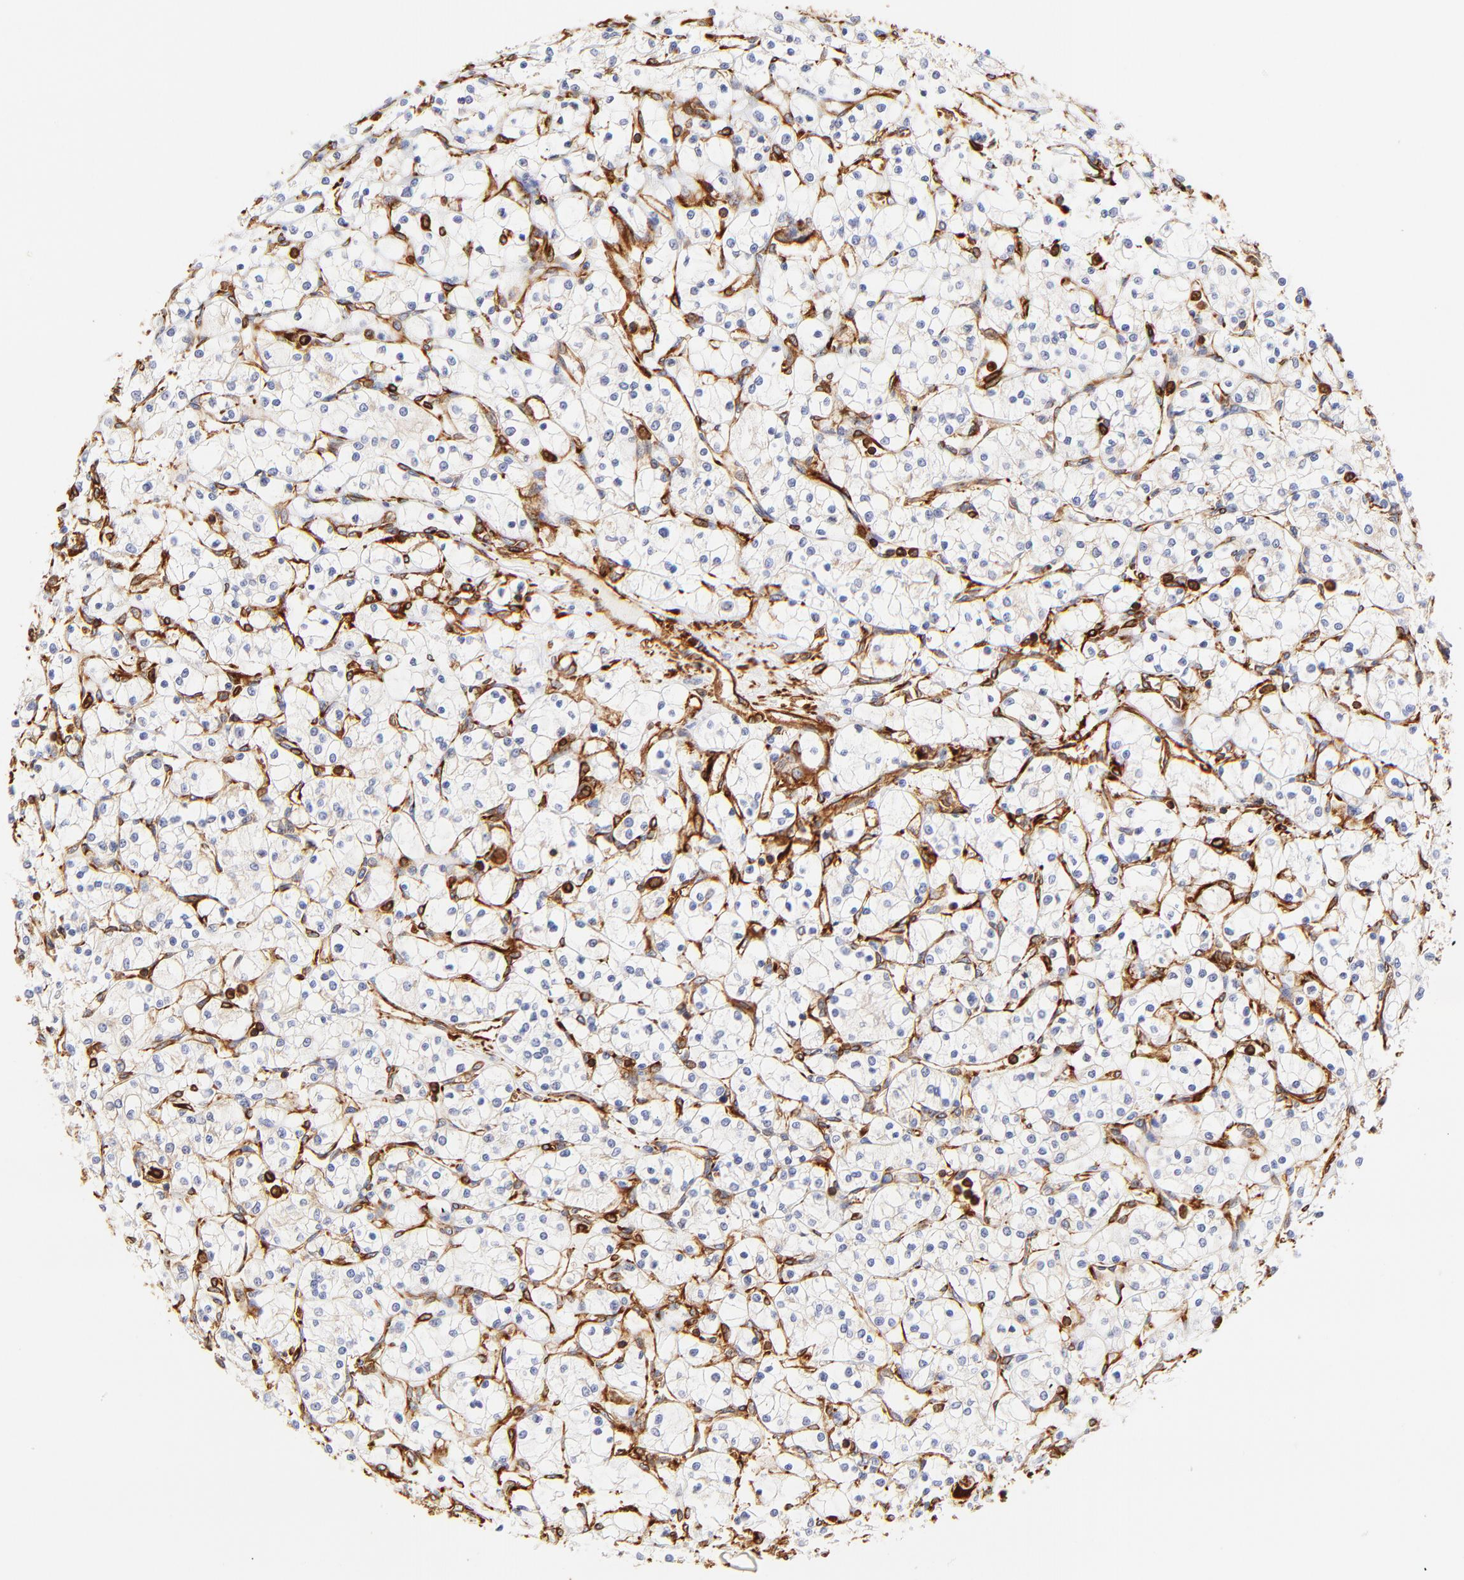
{"staining": {"intensity": "negative", "quantity": "none", "location": "none"}, "tissue": "renal cancer", "cell_type": "Tumor cells", "image_type": "cancer", "snomed": [{"axis": "morphology", "description": "Adenocarcinoma, NOS"}, {"axis": "topography", "description": "Kidney"}], "caption": "DAB immunohistochemical staining of renal cancer exhibits no significant expression in tumor cells.", "gene": "FLNA", "patient": {"sex": "male", "age": 61}}